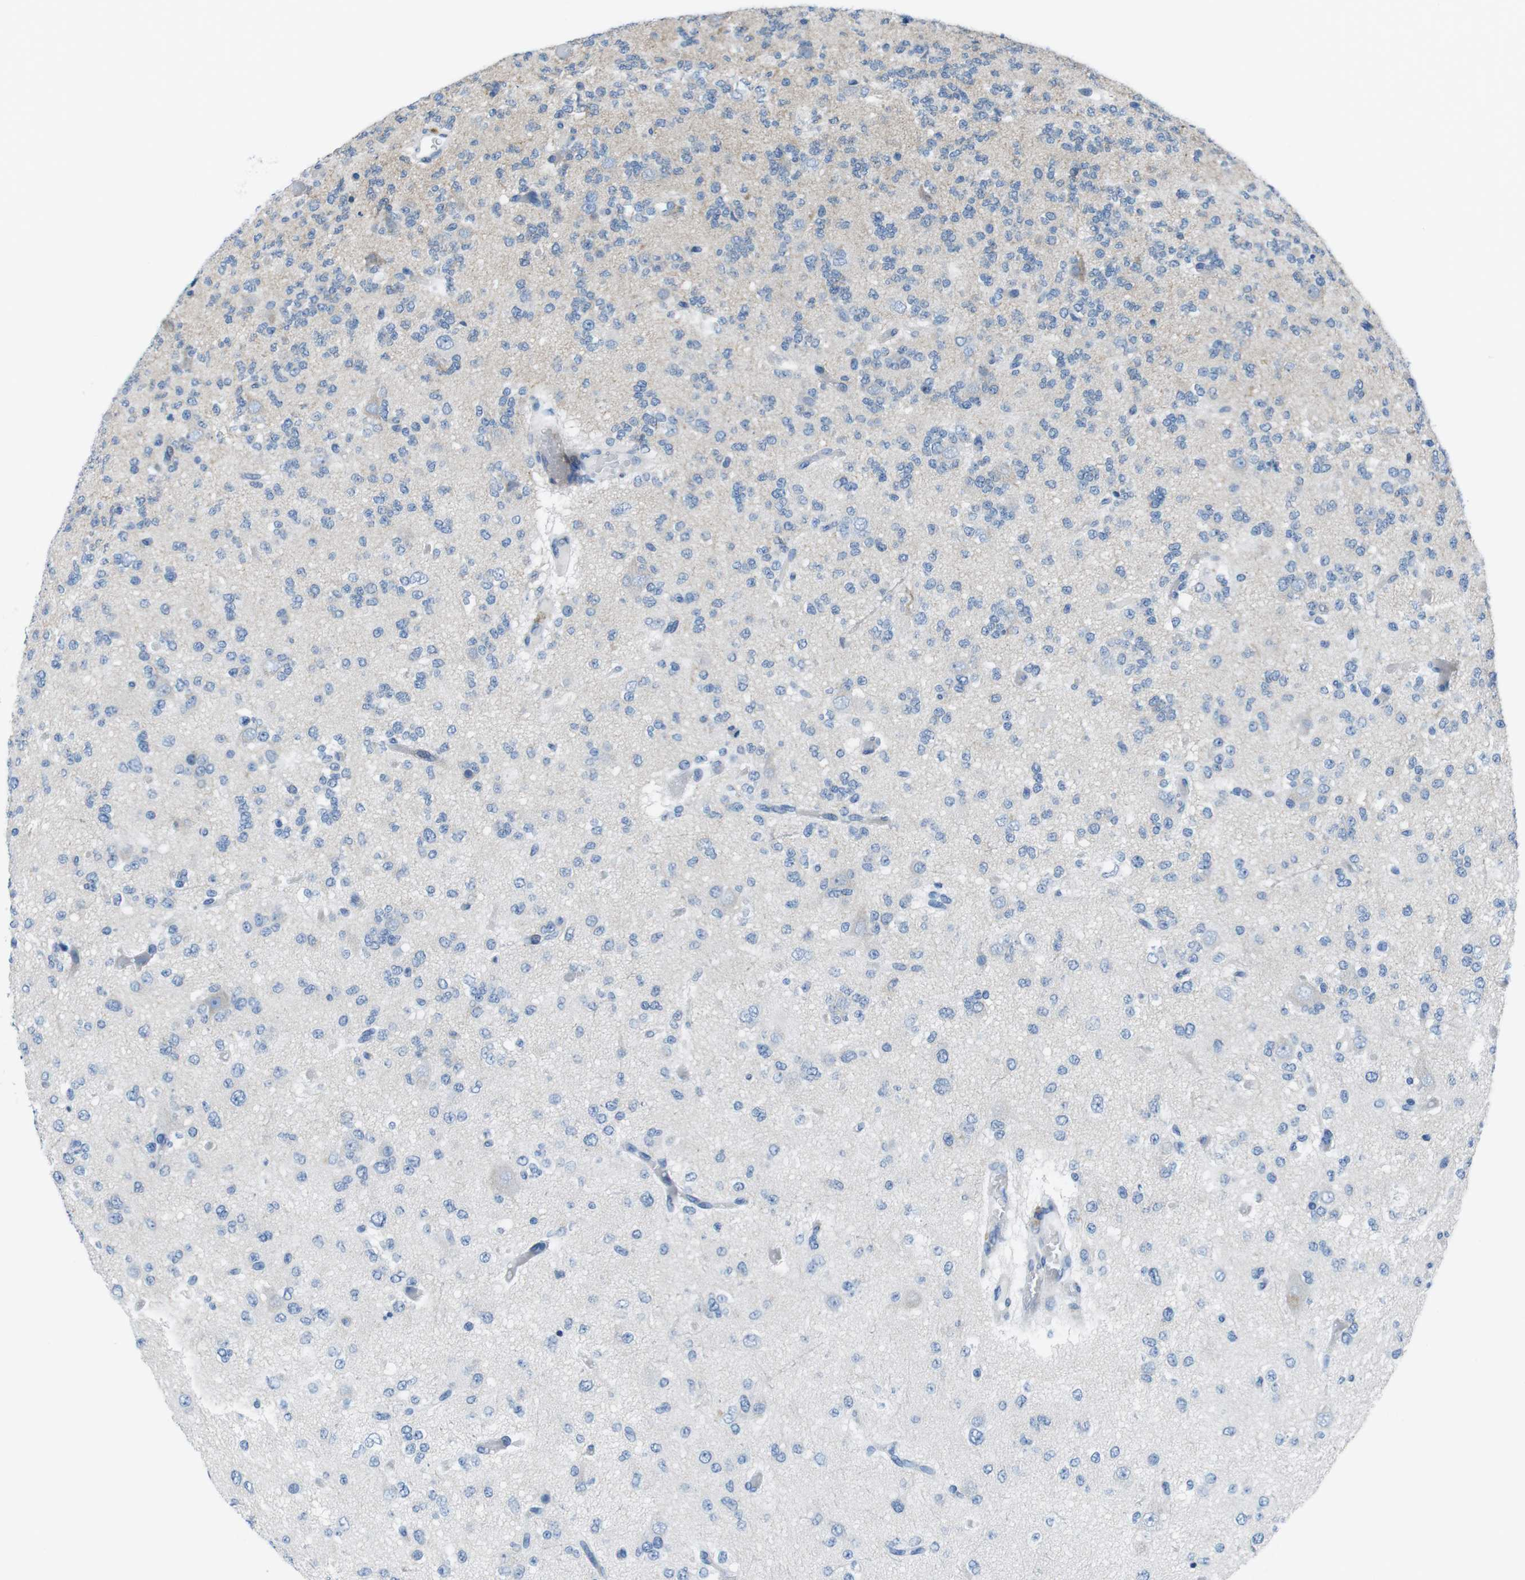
{"staining": {"intensity": "weak", "quantity": "<25%", "location": "cytoplasmic/membranous"}, "tissue": "glioma", "cell_type": "Tumor cells", "image_type": "cancer", "snomed": [{"axis": "morphology", "description": "Glioma, malignant, Low grade"}, {"axis": "topography", "description": "Brain"}], "caption": "The immunohistochemistry micrograph has no significant positivity in tumor cells of glioma tissue. Nuclei are stained in blue.", "gene": "MUC2", "patient": {"sex": "male", "age": 38}}